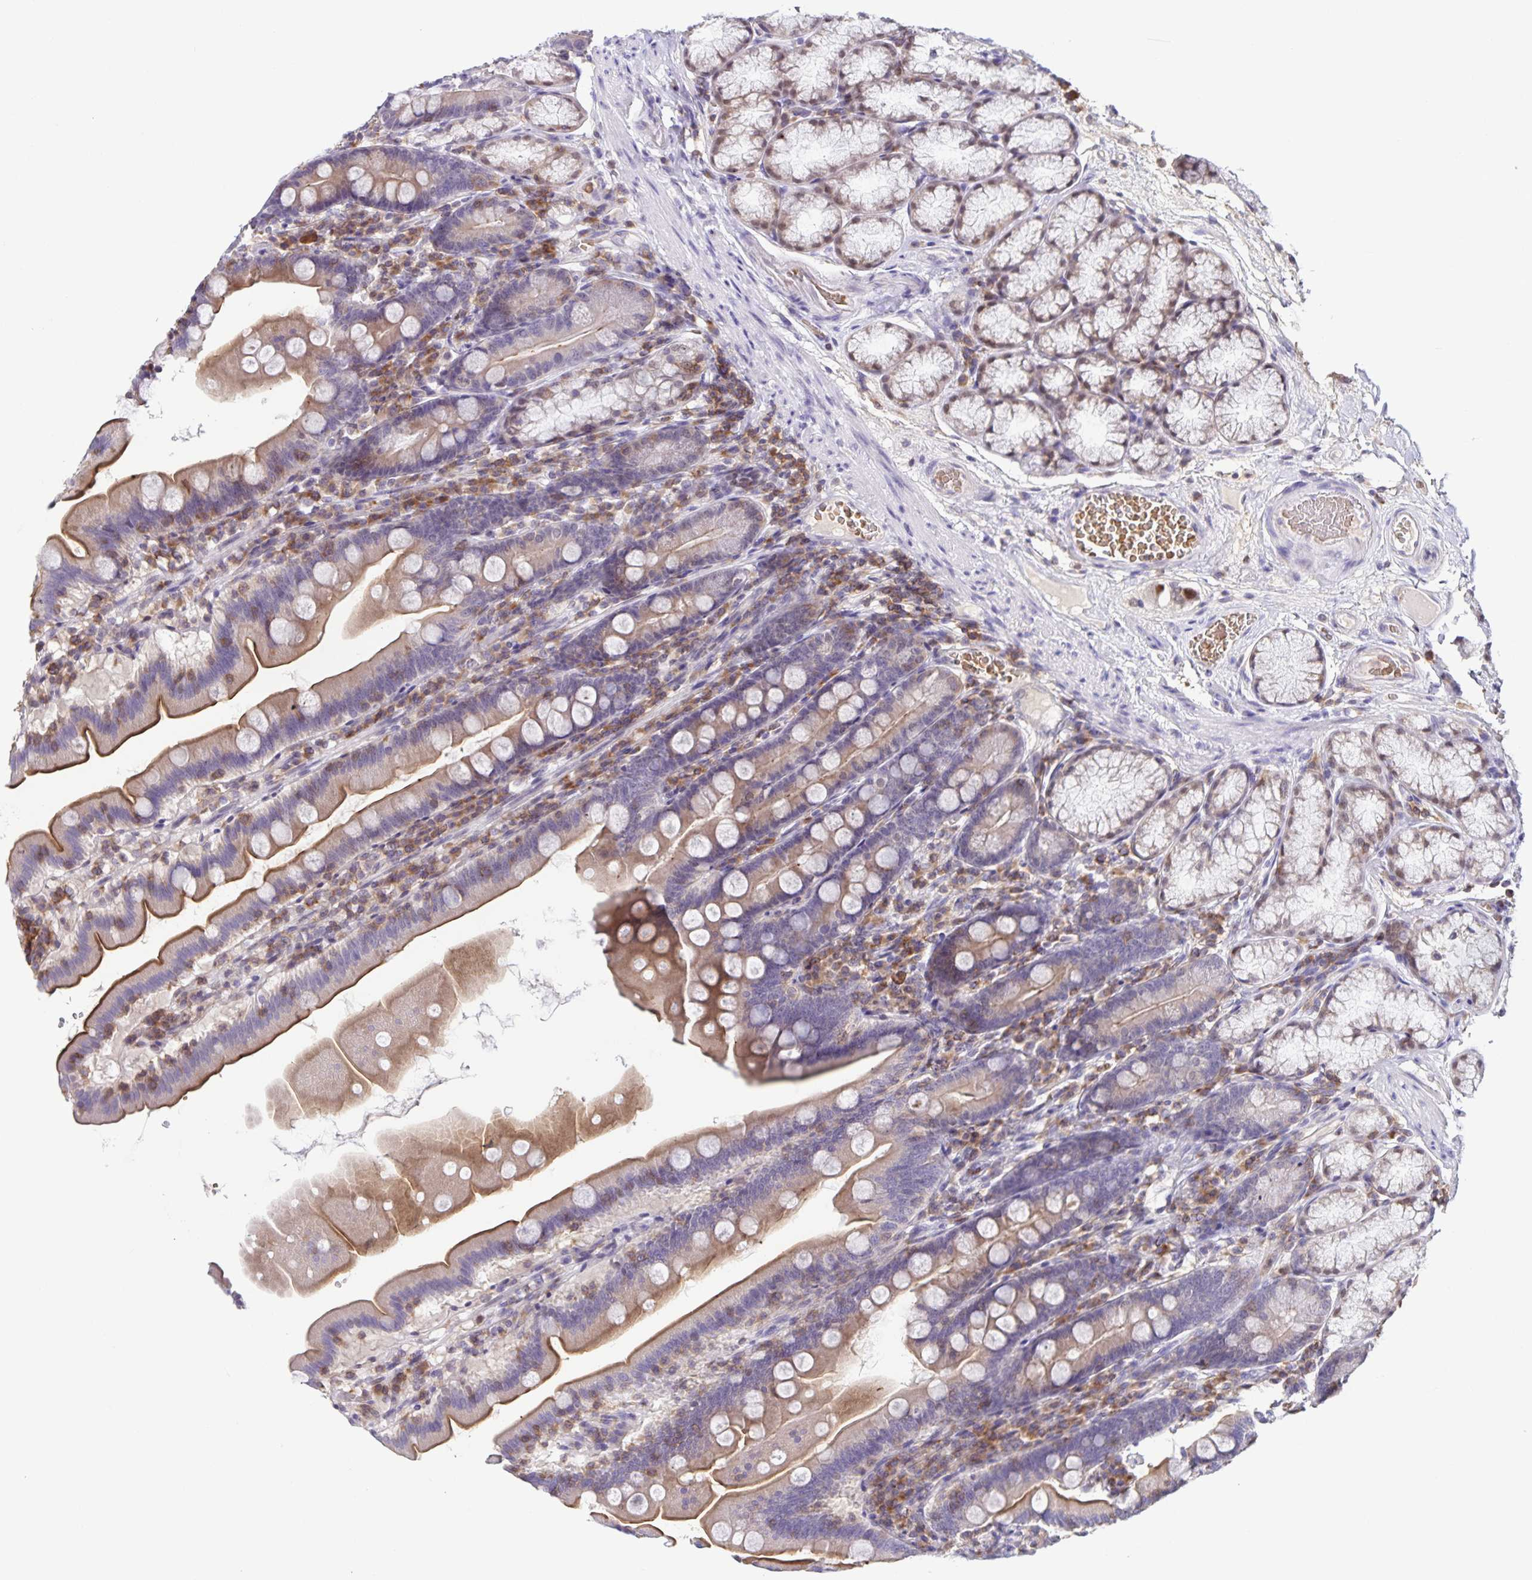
{"staining": {"intensity": "weak", "quantity": "25%-75%", "location": "cytoplasmic/membranous"}, "tissue": "duodenum", "cell_type": "Glandular cells", "image_type": "normal", "snomed": [{"axis": "morphology", "description": "Normal tissue, NOS"}, {"axis": "topography", "description": "Duodenum"}], "caption": "A low amount of weak cytoplasmic/membranous positivity is identified in approximately 25%-75% of glandular cells in unremarkable duodenum. (DAB IHC with brightfield microscopy, high magnification).", "gene": "STPG4", "patient": {"sex": "female", "age": 67}}